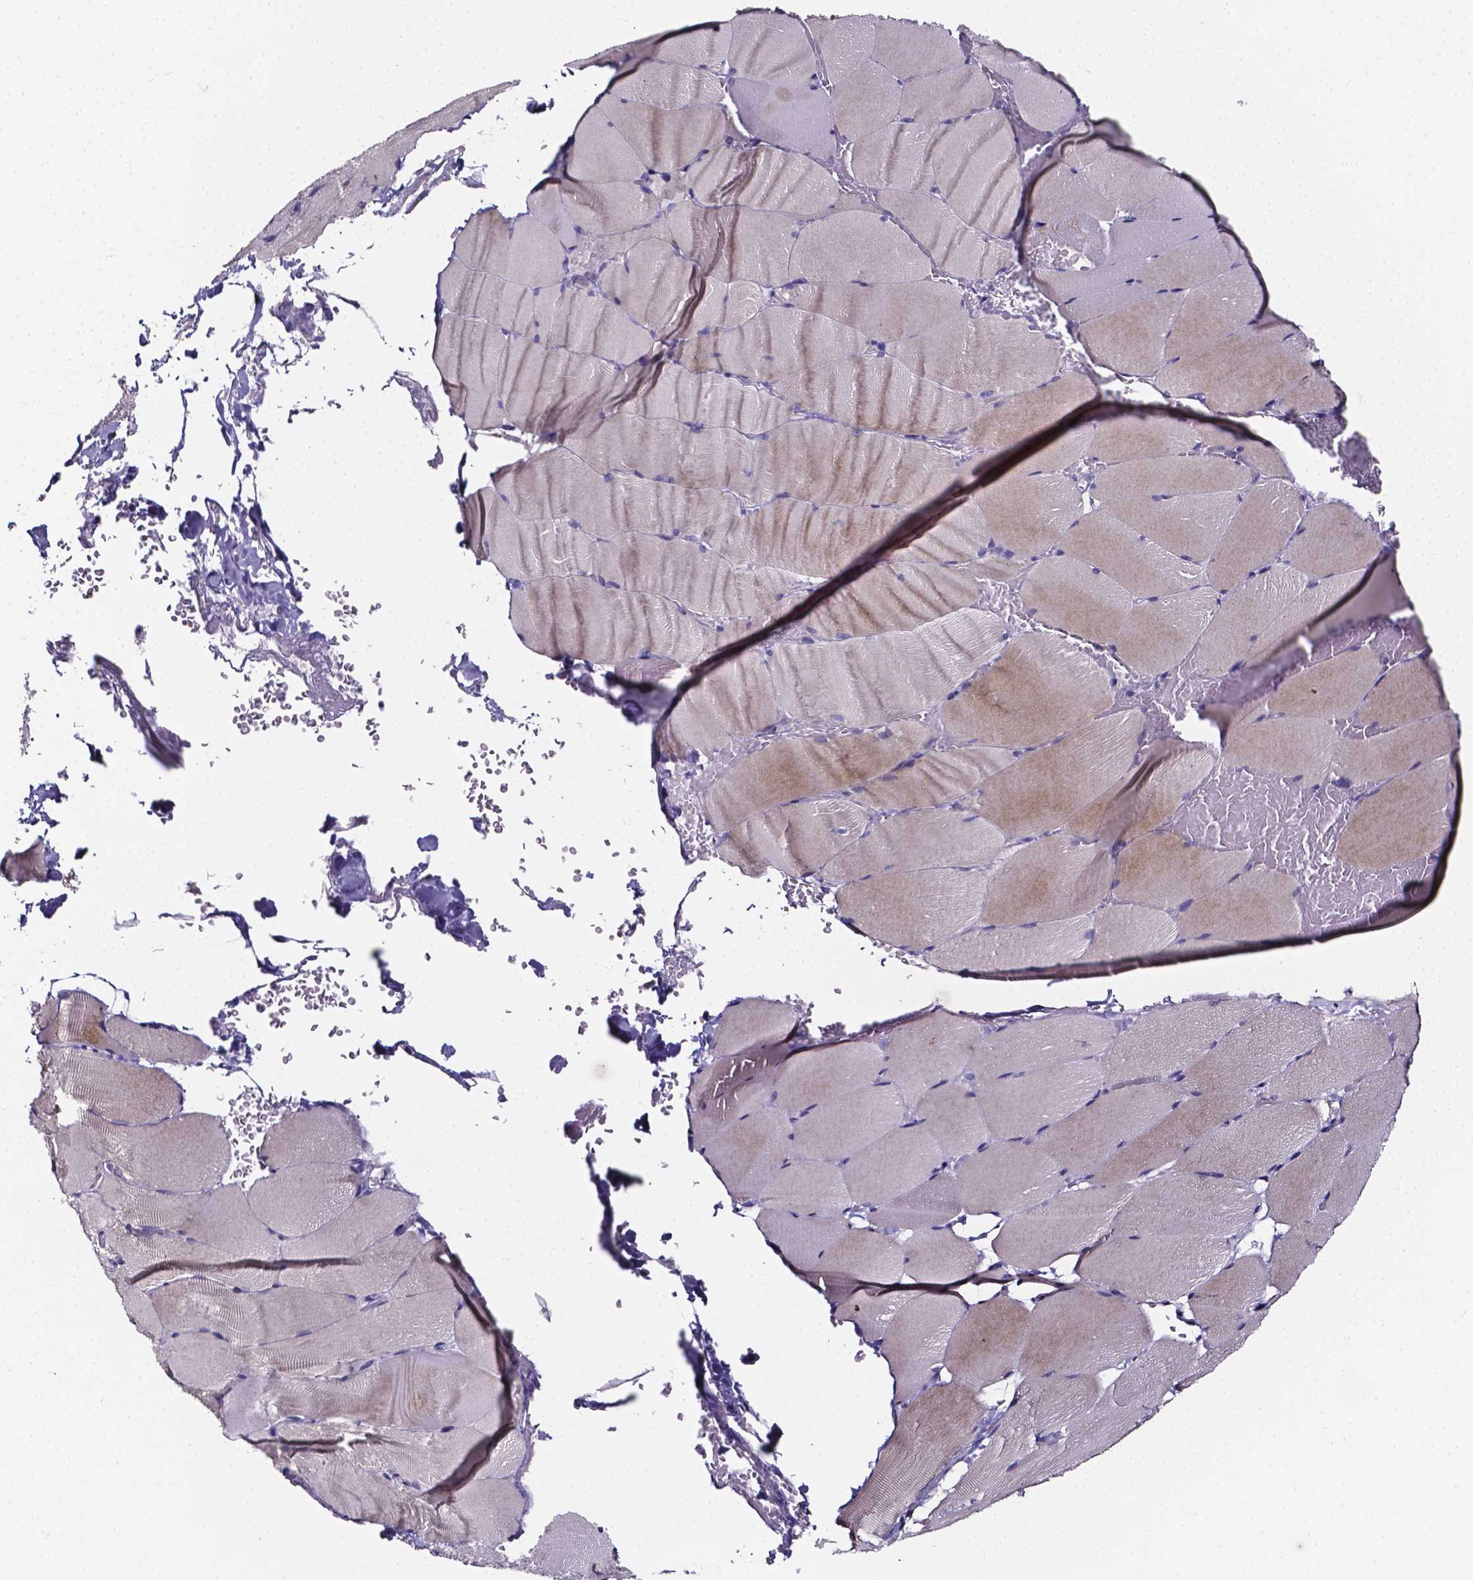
{"staining": {"intensity": "weak", "quantity": "<25%", "location": "cytoplasmic/membranous"}, "tissue": "skeletal muscle", "cell_type": "Myocytes", "image_type": "normal", "snomed": [{"axis": "morphology", "description": "Normal tissue, NOS"}, {"axis": "topography", "description": "Skeletal muscle"}], "caption": "This is an immunohistochemistry (IHC) image of benign skeletal muscle. There is no expression in myocytes.", "gene": "SPOCD1", "patient": {"sex": "female", "age": 37}}